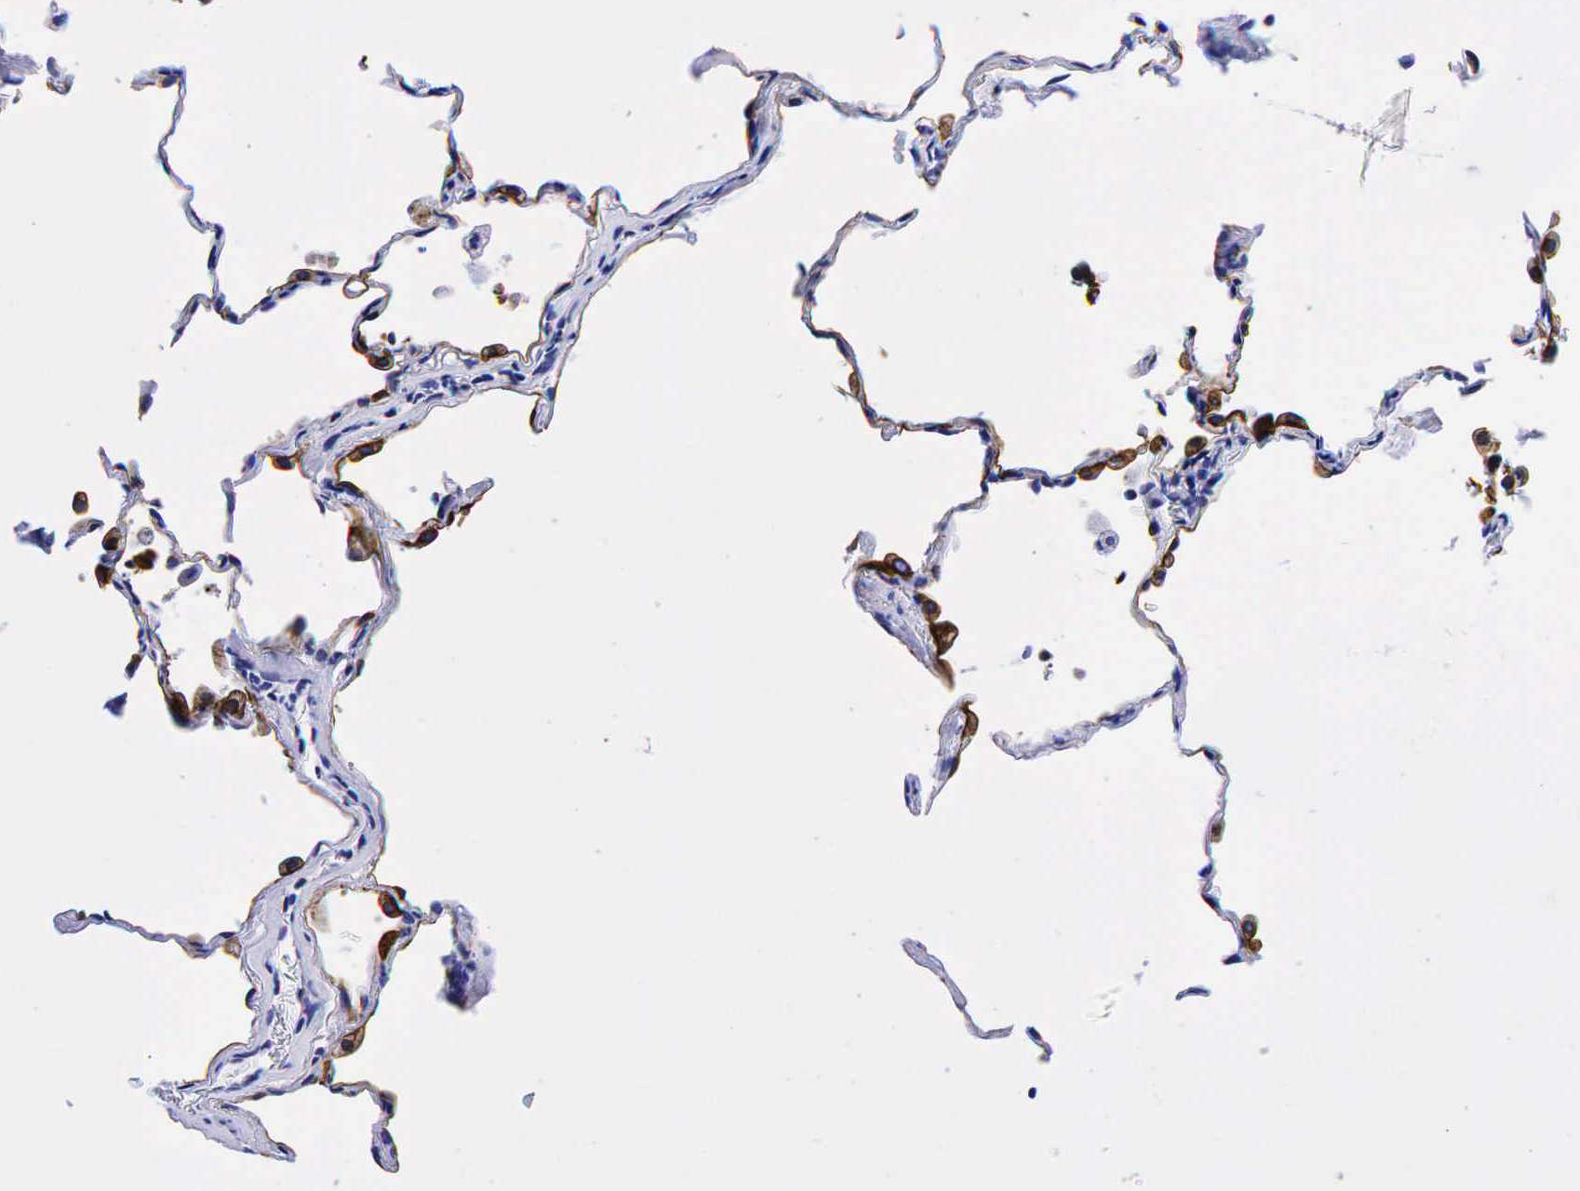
{"staining": {"intensity": "strong", "quantity": ">75%", "location": "cytoplasmic/membranous"}, "tissue": "lung cancer", "cell_type": "Tumor cells", "image_type": "cancer", "snomed": [{"axis": "morphology", "description": "Neoplasm, malignant, NOS"}, {"axis": "topography", "description": "Lung"}], "caption": "Immunohistochemistry (IHC) (DAB (3,3'-diaminobenzidine)) staining of human lung cancer (malignant neoplasm) displays strong cytoplasmic/membranous protein positivity in about >75% of tumor cells. Using DAB (3,3'-diaminobenzidine) (brown) and hematoxylin (blue) stains, captured at high magnification using brightfield microscopy.", "gene": "KRT18", "patient": {"sex": "female", "age": 75}}